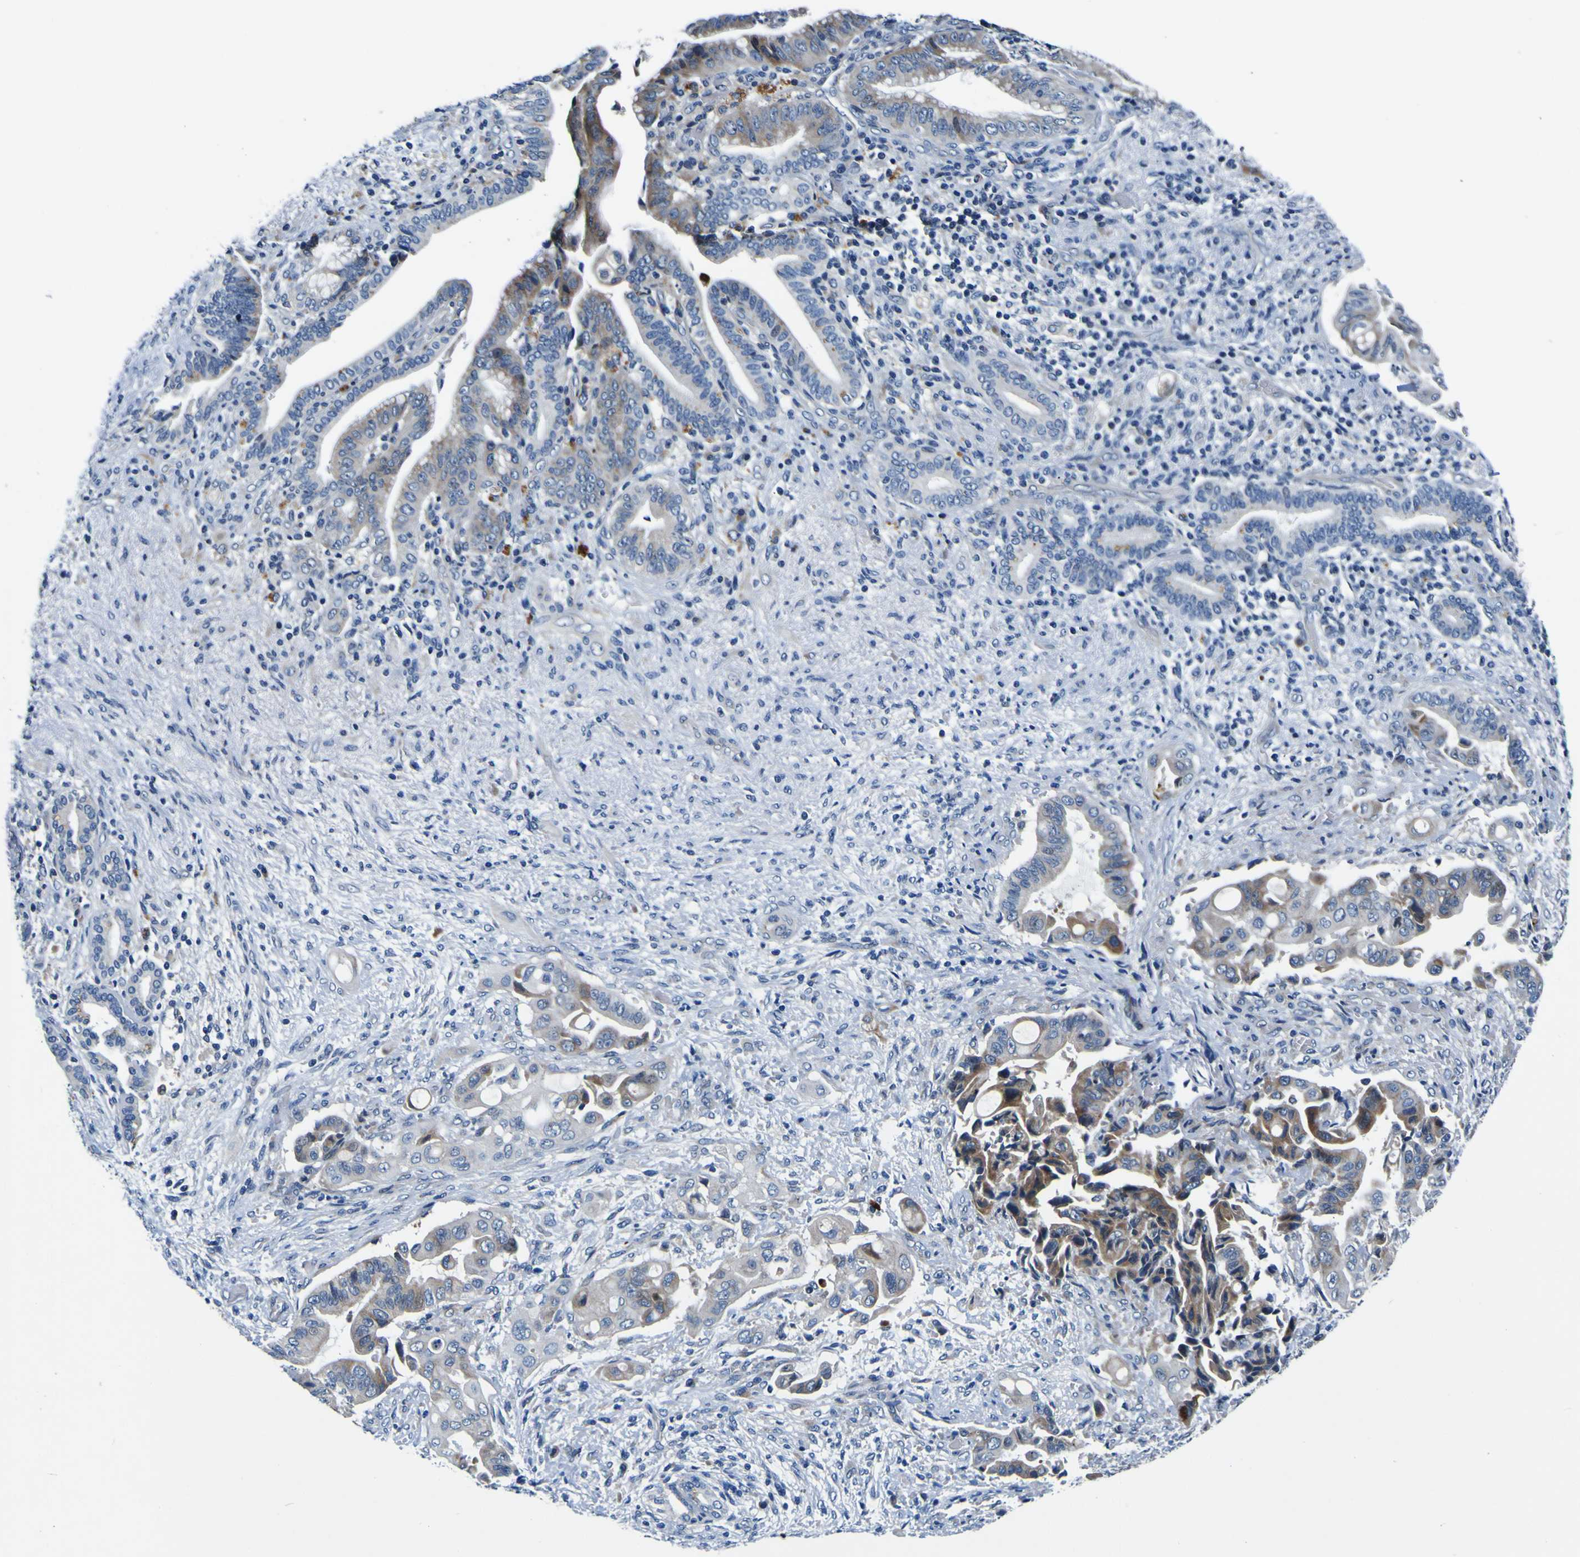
{"staining": {"intensity": "moderate", "quantity": ">75%", "location": "cytoplasmic/membranous"}, "tissue": "liver cancer", "cell_type": "Tumor cells", "image_type": "cancer", "snomed": [{"axis": "morphology", "description": "Cholangiocarcinoma"}, {"axis": "topography", "description": "Liver"}], "caption": "Protein staining demonstrates moderate cytoplasmic/membranous staining in approximately >75% of tumor cells in cholangiocarcinoma (liver).", "gene": "AGAP3", "patient": {"sex": "female", "age": 61}}